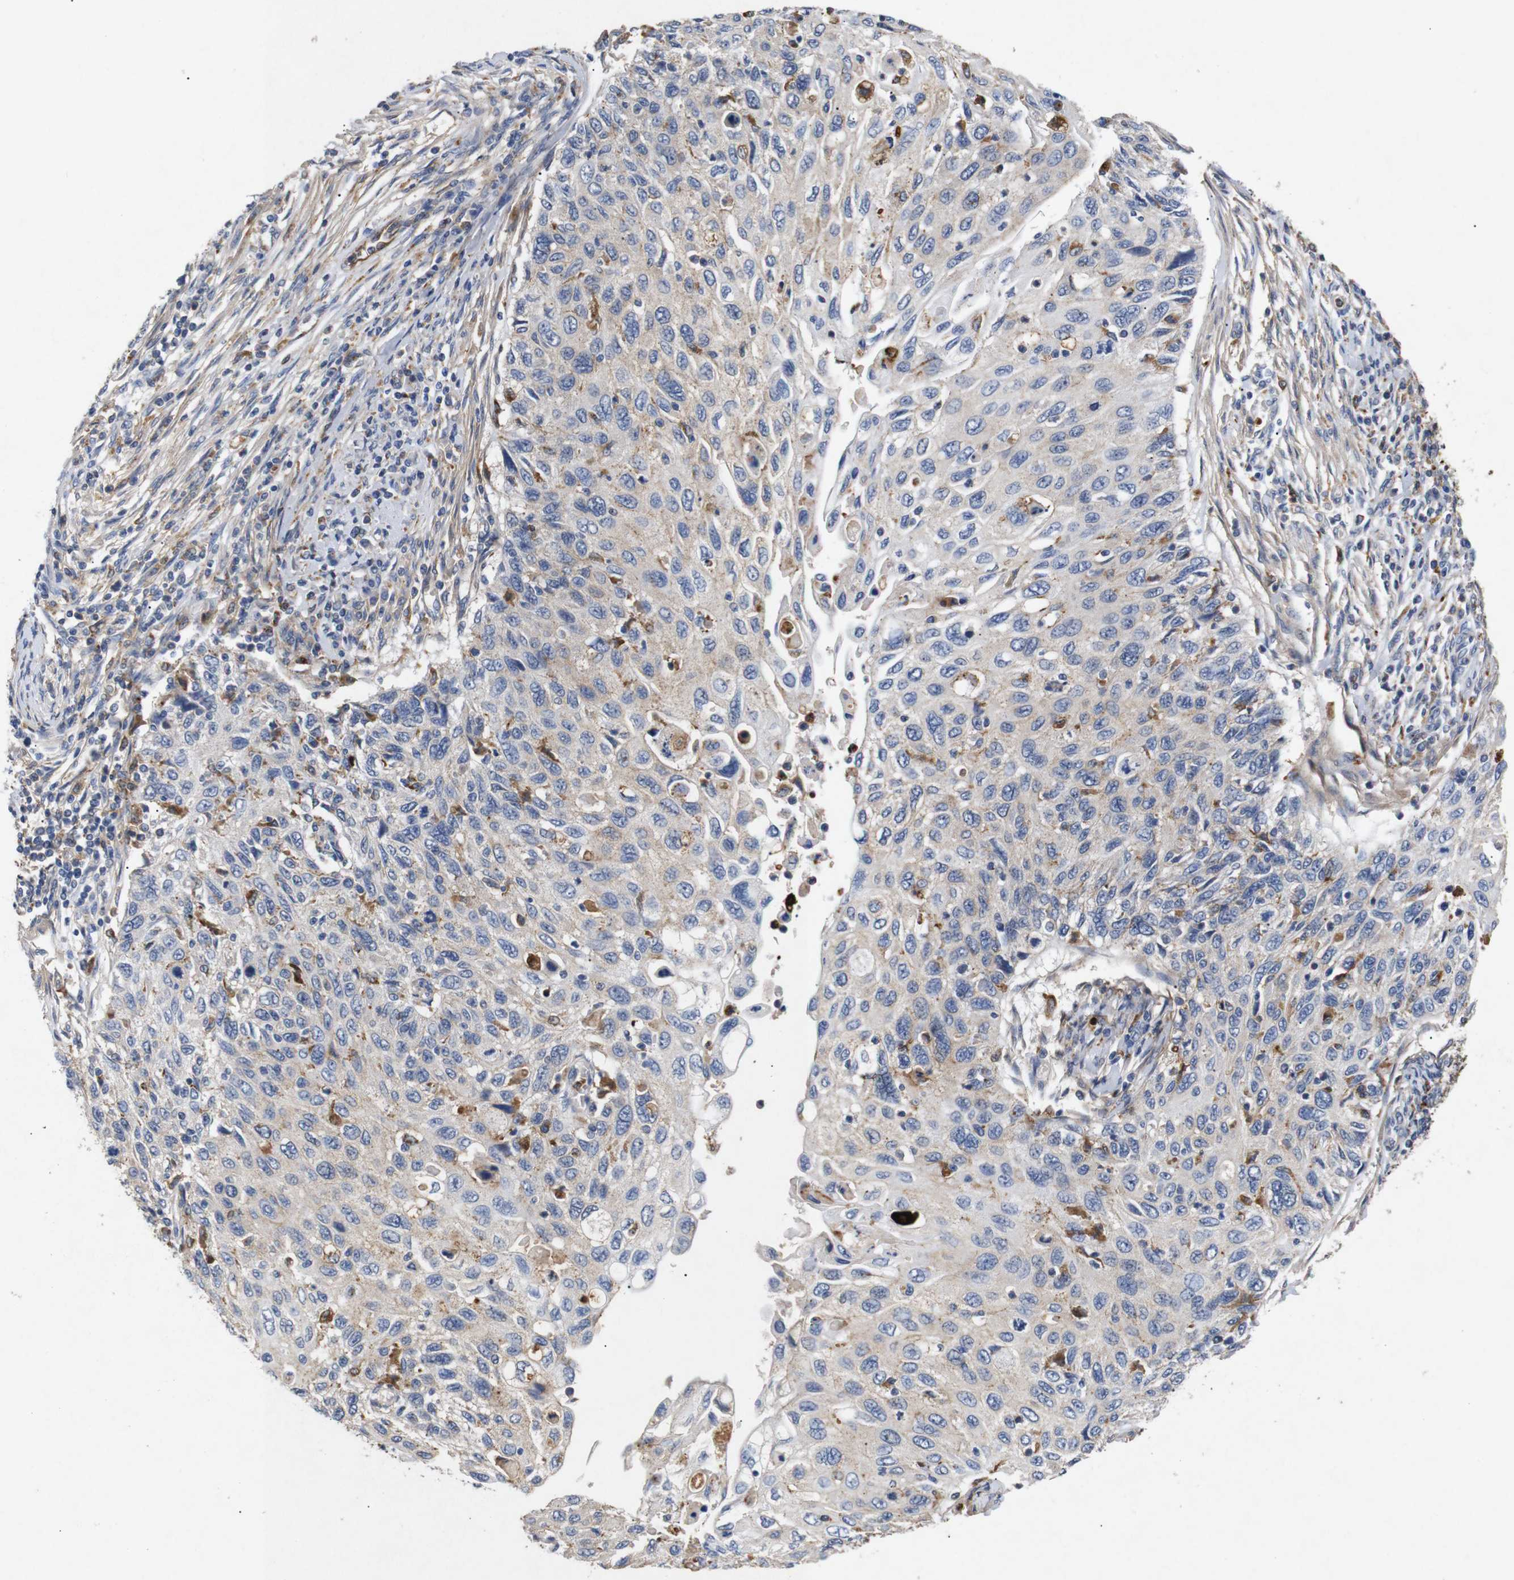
{"staining": {"intensity": "weak", "quantity": "25%-75%", "location": "cytoplasmic/membranous"}, "tissue": "cervical cancer", "cell_type": "Tumor cells", "image_type": "cancer", "snomed": [{"axis": "morphology", "description": "Squamous cell carcinoma, NOS"}, {"axis": "topography", "description": "Cervix"}], "caption": "The image exhibits staining of squamous cell carcinoma (cervical), revealing weak cytoplasmic/membranous protein staining (brown color) within tumor cells.", "gene": "SDCBP", "patient": {"sex": "female", "age": 70}}